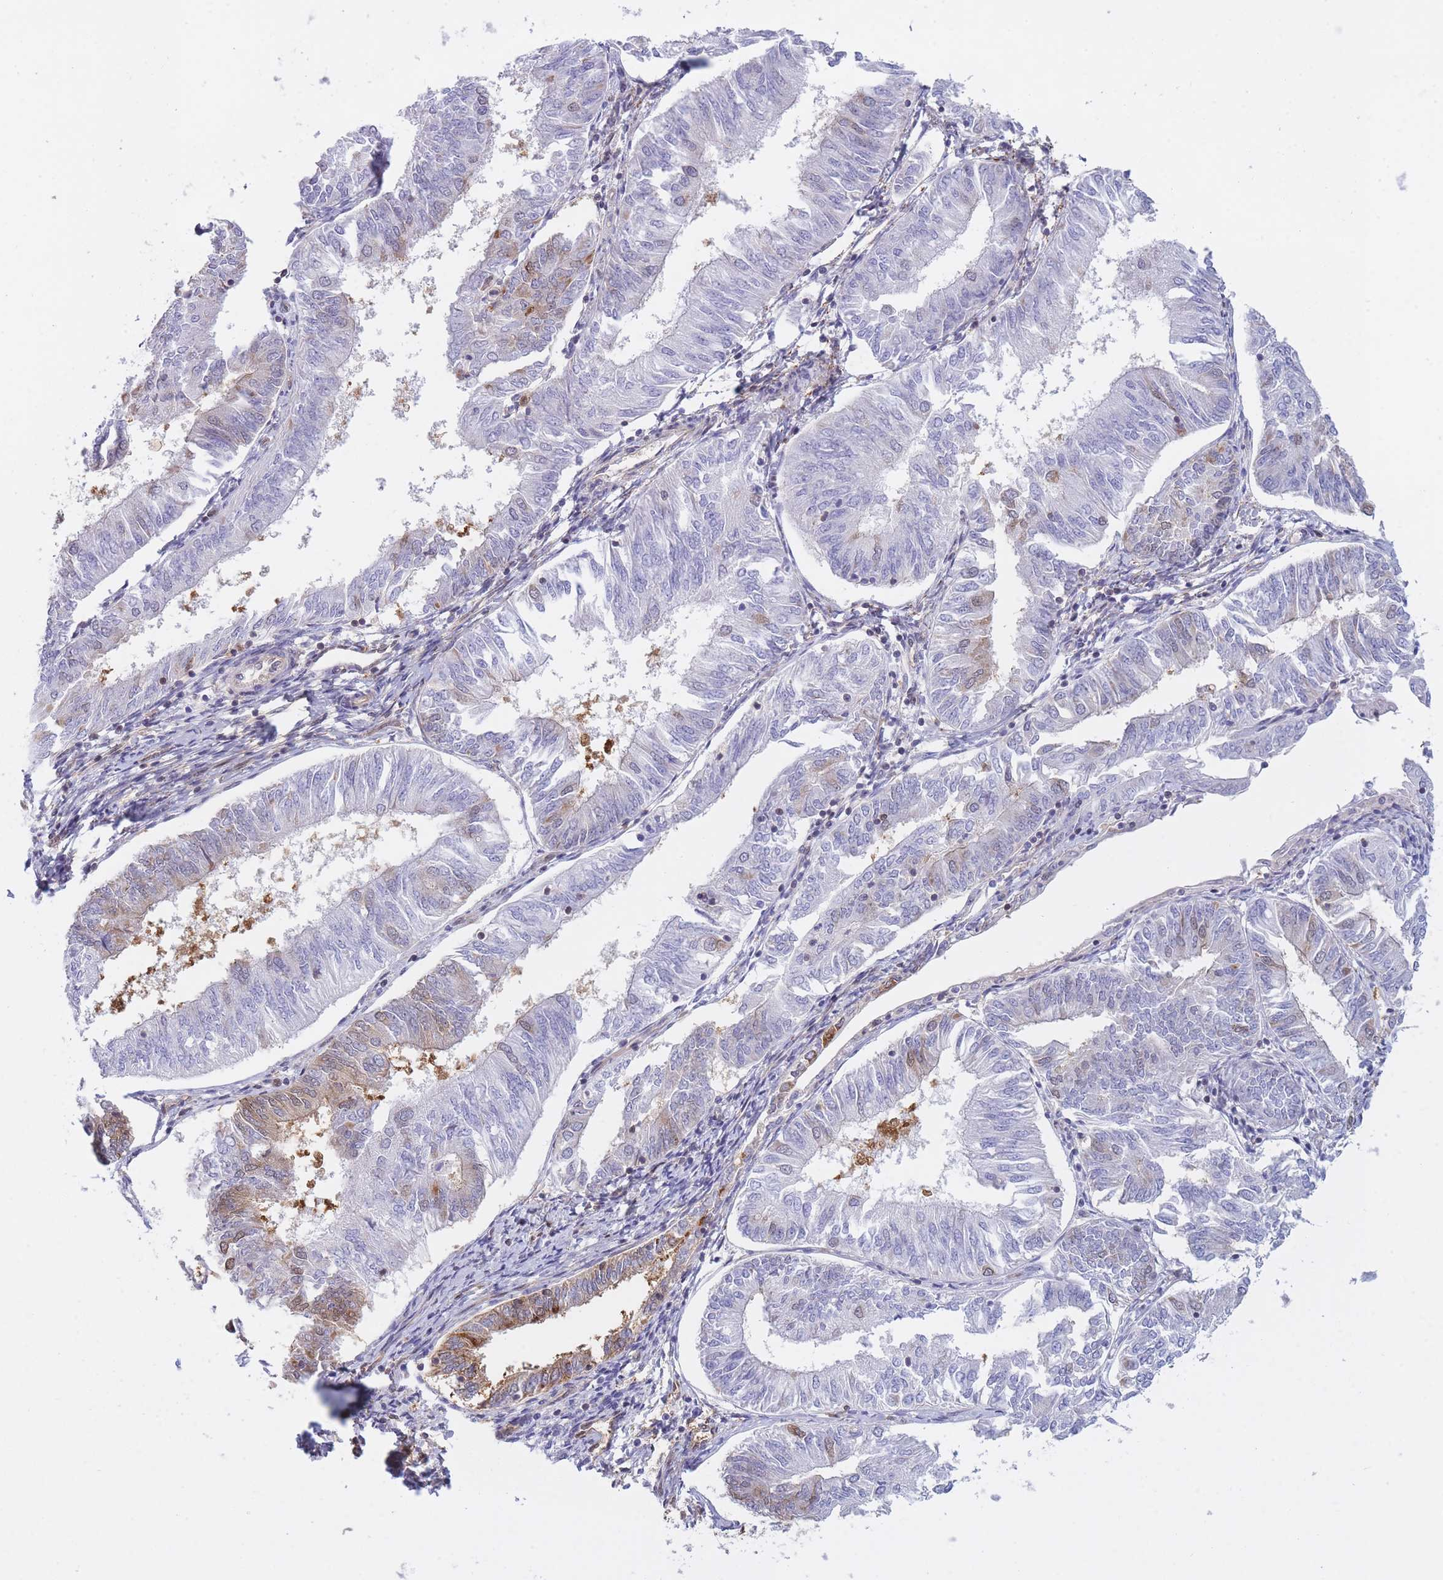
{"staining": {"intensity": "negative", "quantity": "none", "location": "none"}, "tissue": "endometrial cancer", "cell_type": "Tumor cells", "image_type": "cancer", "snomed": [{"axis": "morphology", "description": "Adenocarcinoma, NOS"}, {"axis": "topography", "description": "Endometrium"}], "caption": "Endometrial adenocarcinoma was stained to show a protein in brown. There is no significant staining in tumor cells.", "gene": "NSFL1C", "patient": {"sex": "female", "age": 58}}